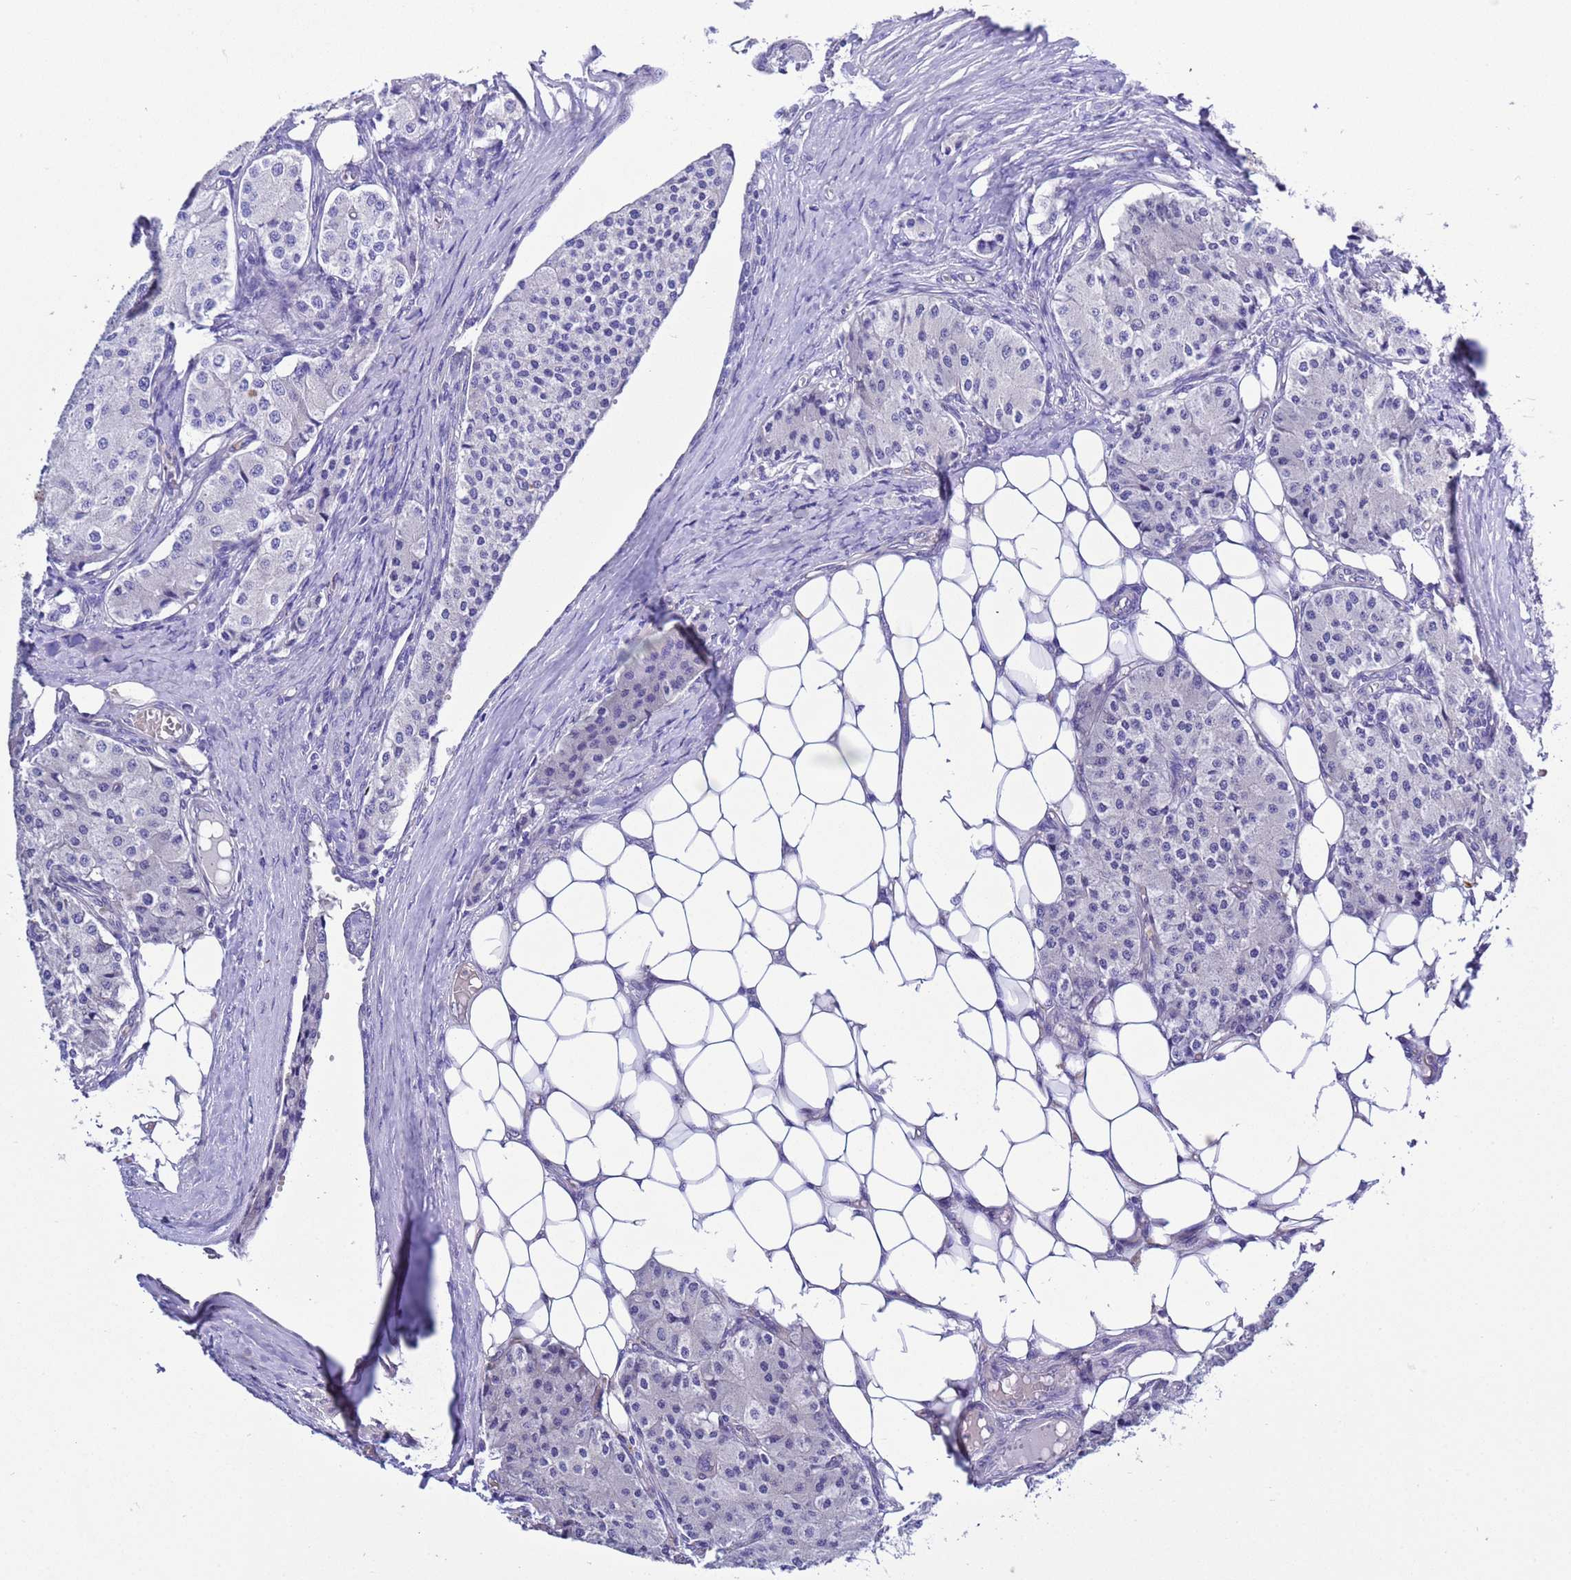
{"staining": {"intensity": "negative", "quantity": "none", "location": "none"}, "tissue": "carcinoid", "cell_type": "Tumor cells", "image_type": "cancer", "snomed": [{"axis": "morphology", "description": "Carcinoid, malignant, NOS"}, {"axis": "topography", "description": "Colon"}], "caption": "High power microscopy histopathology image of an immunohistochemistry micrograph of malignant carcinoid, revealing no significant positivity in tumor cells.", "gene": "KICS2", "patient": {"sex": "female", "age": 52}}